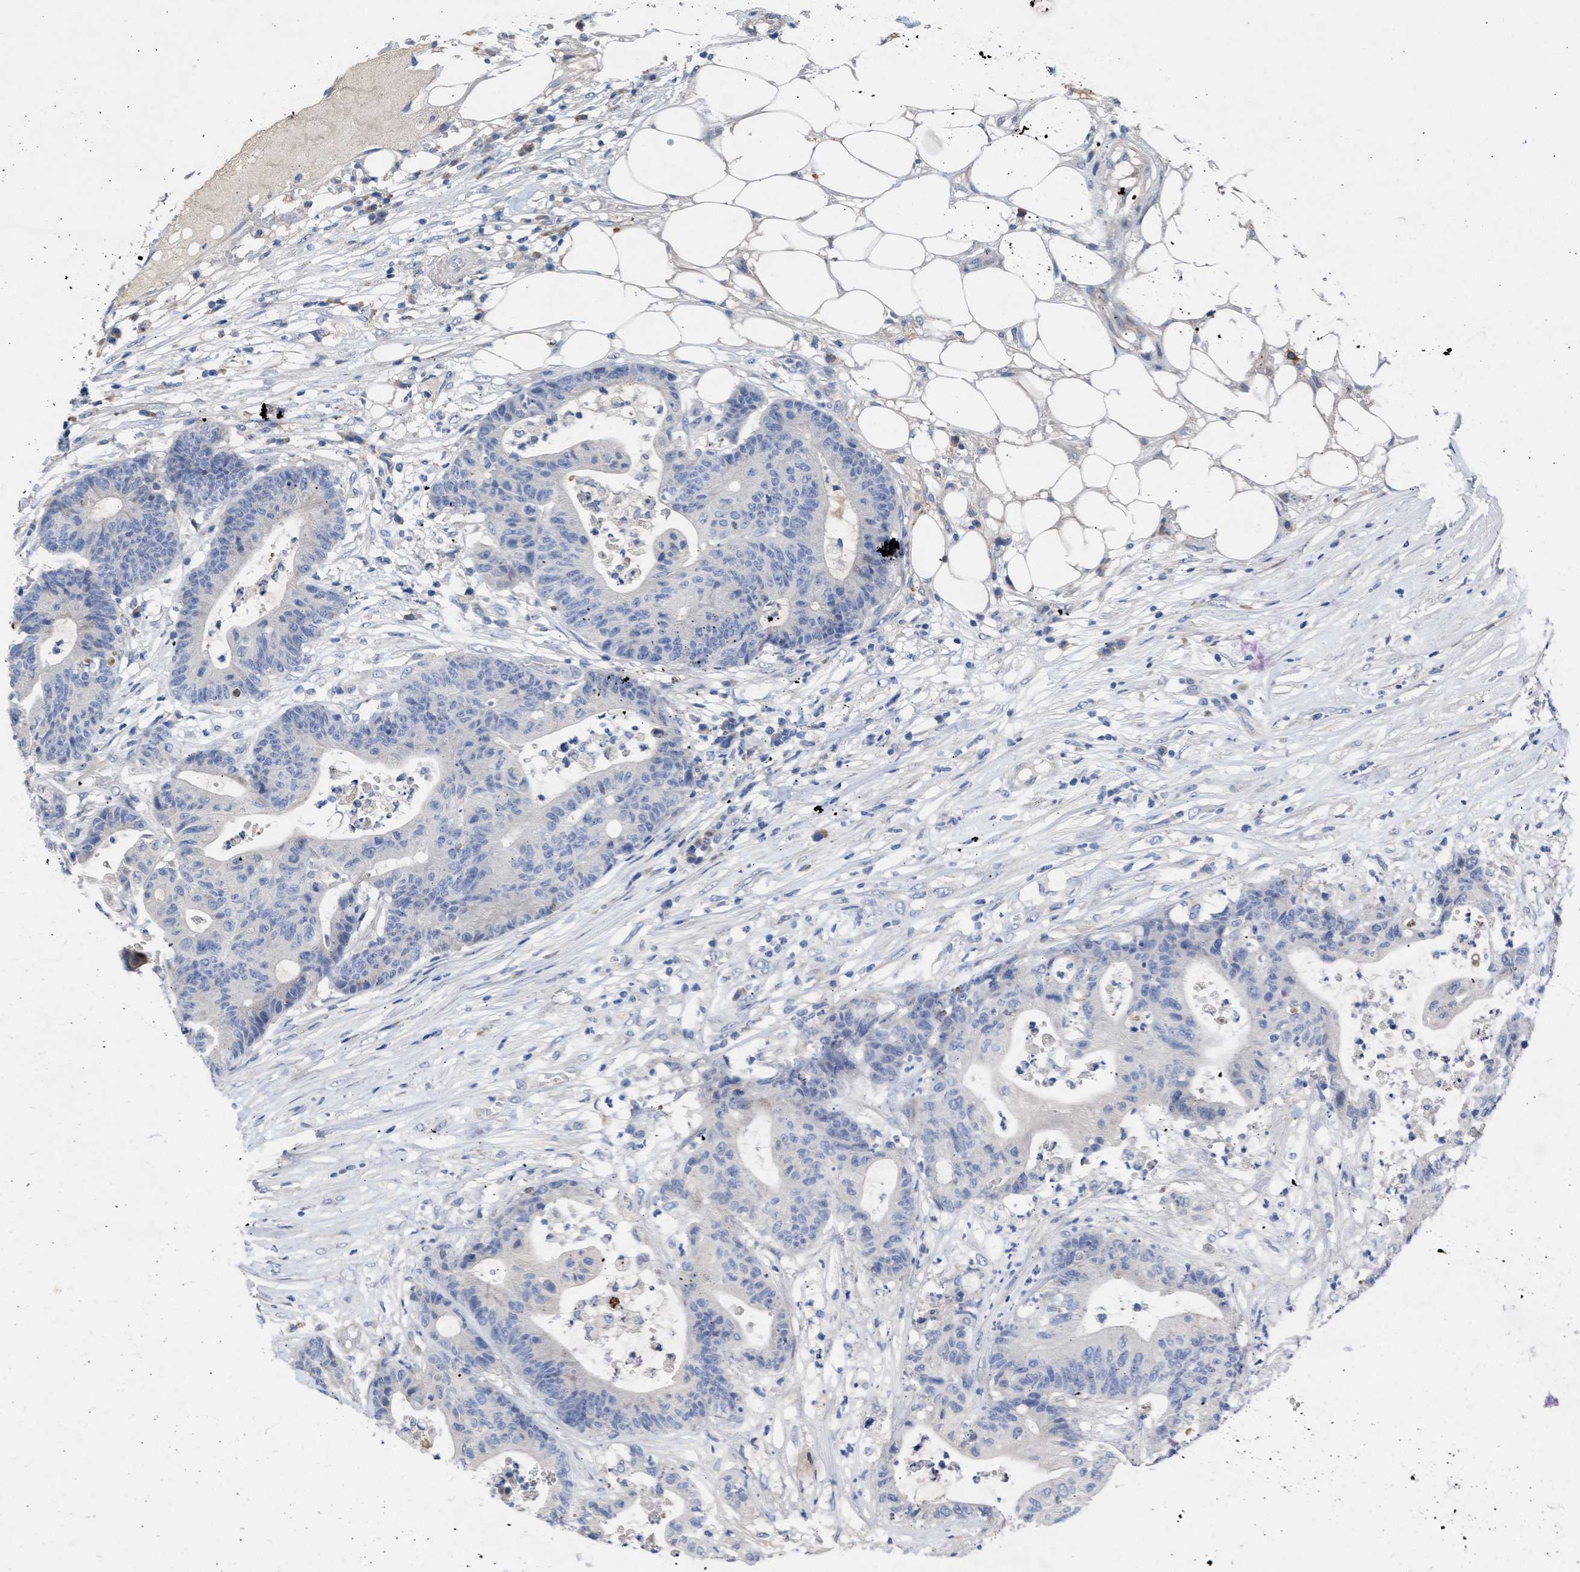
{"staining": {"intensity": "negative", "quantity": "none", "location": "none"}, "tissue": "colorectal cancer", "cell_type": "Tumor cells", "image_type": "cancer", "snomed": [{"axis": "morphology", "description": "Adenocarcinoma, NOS"}, {"axis": "topography", "description": "Colon"}], "caption": "Tumor cells are negative for brown protein staining in colorectal adenocarcinoma.", "gene": "ARHGEF4", "patient": {"sex": "female", "age": 84}}